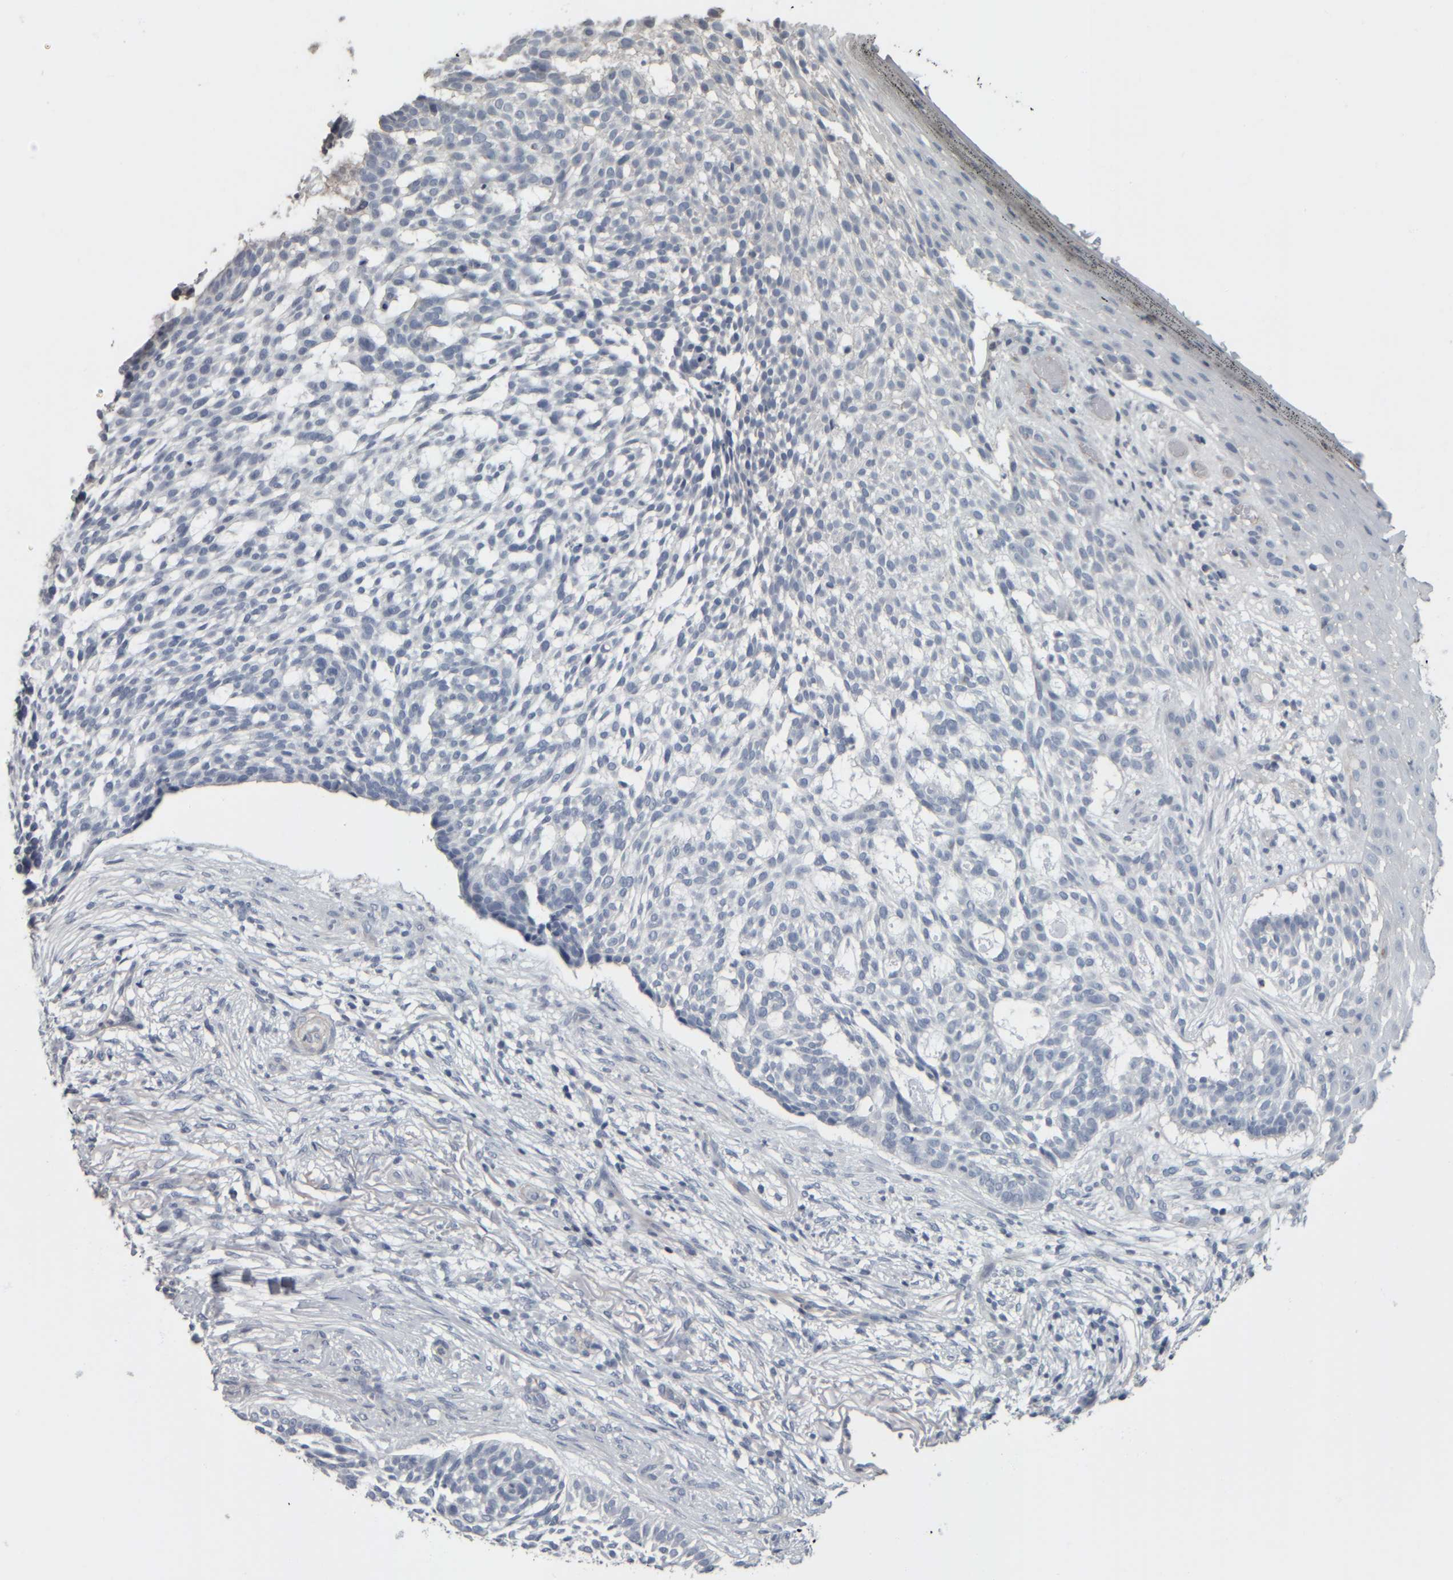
{"staining": {"intensity": "negative", "quantity": "none", "location": "none"}, "tissue": "skin cancer", "cell_type": "Tumor cells", "image_type": "cancer", "snomed": [{"axis": "morphology", "description": "Basal cell carcinoma"}, {"axis": "topography", "description": "Skin"}], "caption": "This micrograph is of basal cell carcinoma (skin) stained with immunohistochemistry (IHC) to label a protein in brown with the nuclei are counter-stained blue. There is no staining in tumor cells.", "gene": "CAVIN4", "patient": {"sex": "female", "age": 64}}